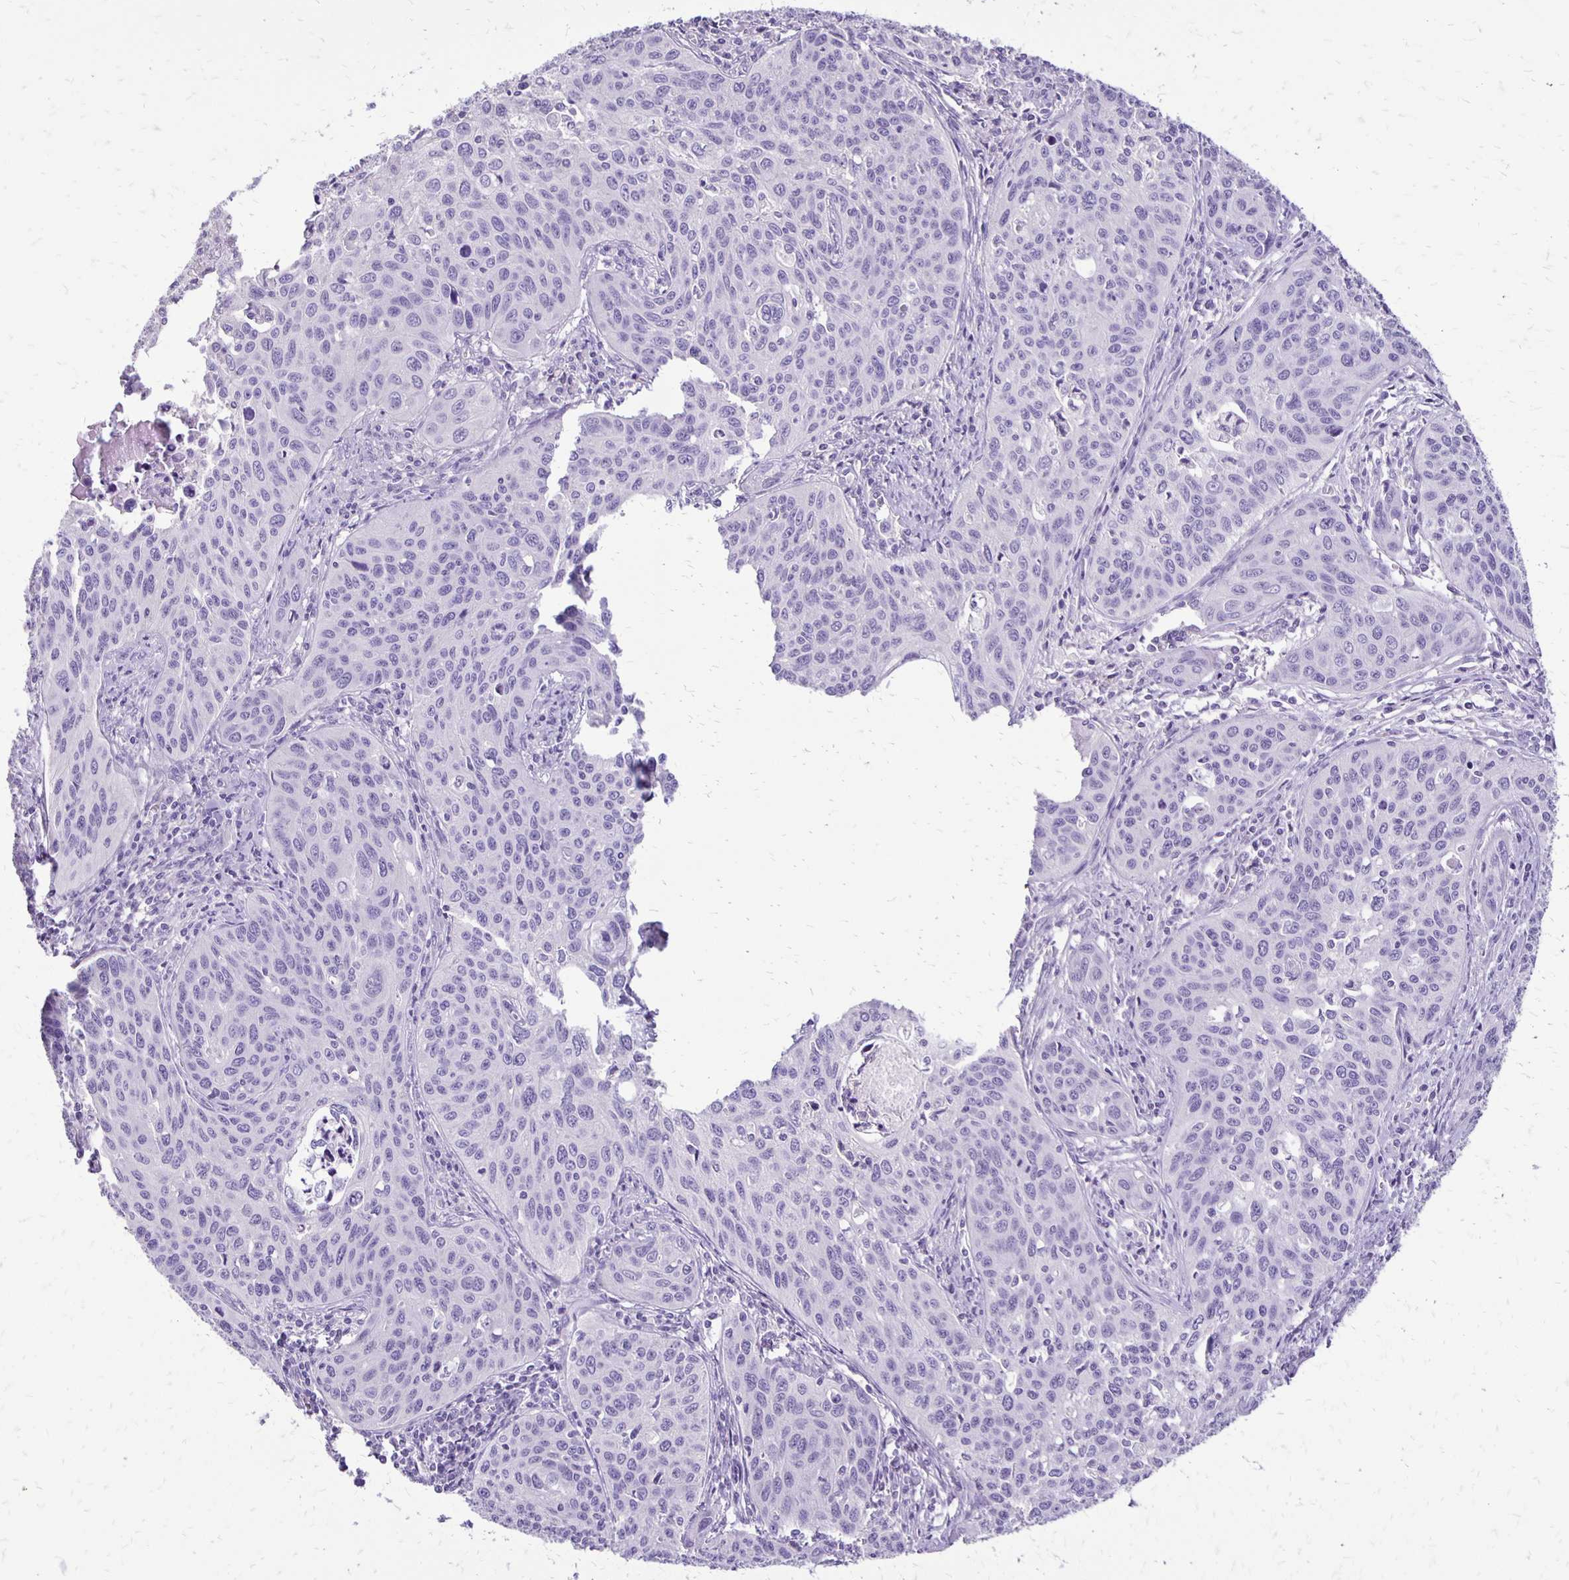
{"staining": {"intensity": "negative", "quantity": "none", "location": "none"}, "tissue": "cervical cancer", "cell_type": "Tumor cells", "image_type": "cancer", "snomed": [{"axis": "morphology", "description": "Squamous cell carcinoma, NOS"}, {"axis": "topography", "description": "Cervix"}], "caption": "IHC micrograph of human cervical cancer stained for a protein (brown), which reveals no positivity in tumor cells. (DAB immunohistochemistry (IHC), high magnification).", "gene": "ANKRD45", "patient": {"sex": "female", "age": 31}}